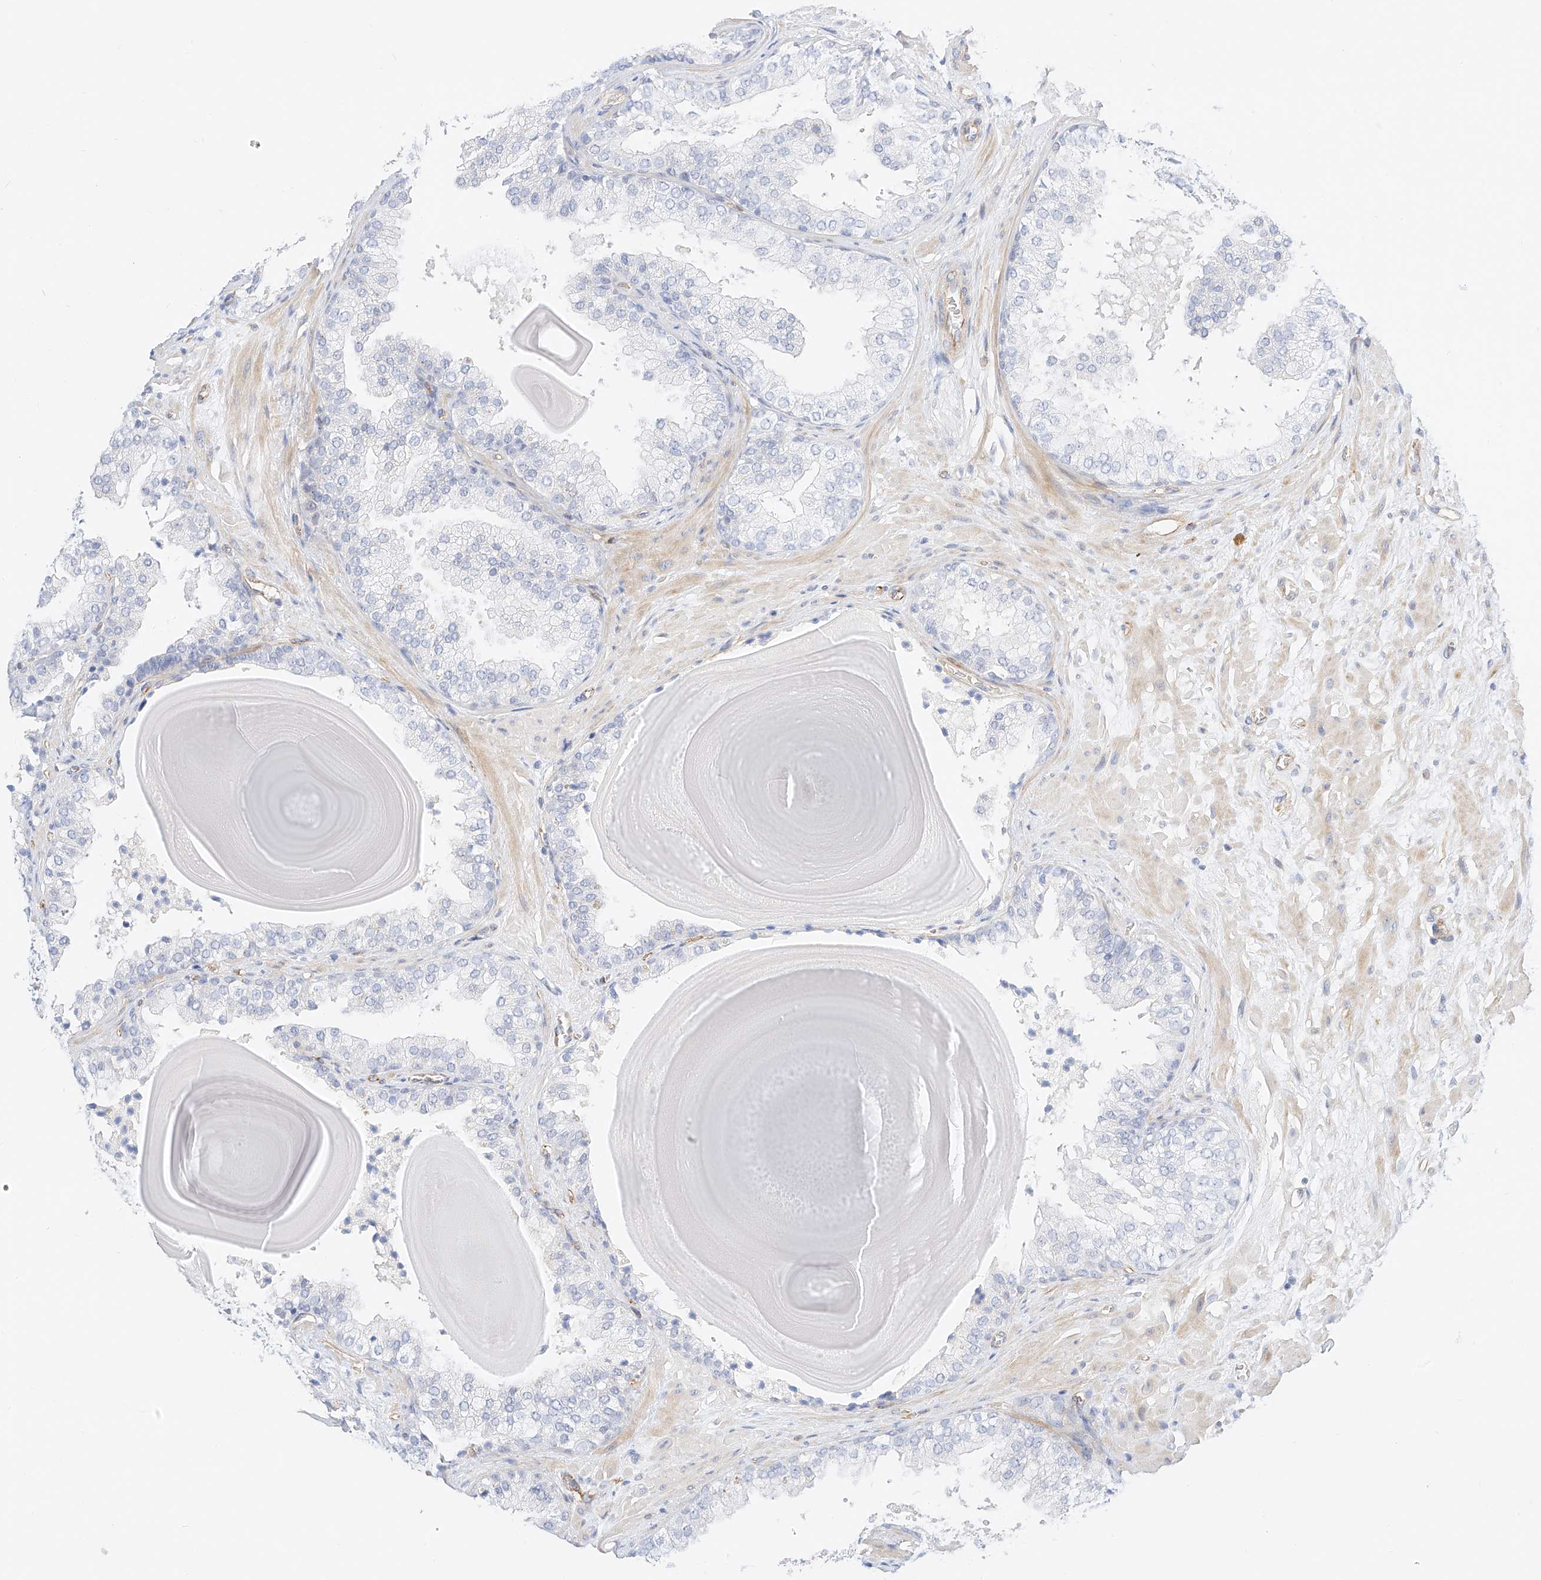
{"staining": {"intensity": "negative", "quantity": "none", "location": "none"}, "tissue": "prostate", "cell_type": "Glandular cells", "image_type": "normal", "snomed": [{"axis": "morphology", "description": "Normal tissue, NOS"}, {"axis": "topography", "description": "Prostate"}], "caption": "This photomicrograph is of unremarkable prostate stained with IHC to label a protein in brown with the nuclei are counter-stained blue. There is no expression in glandular cells.", "gene": "CDCP2", "patient": {"sex": "male", "age": 48}}